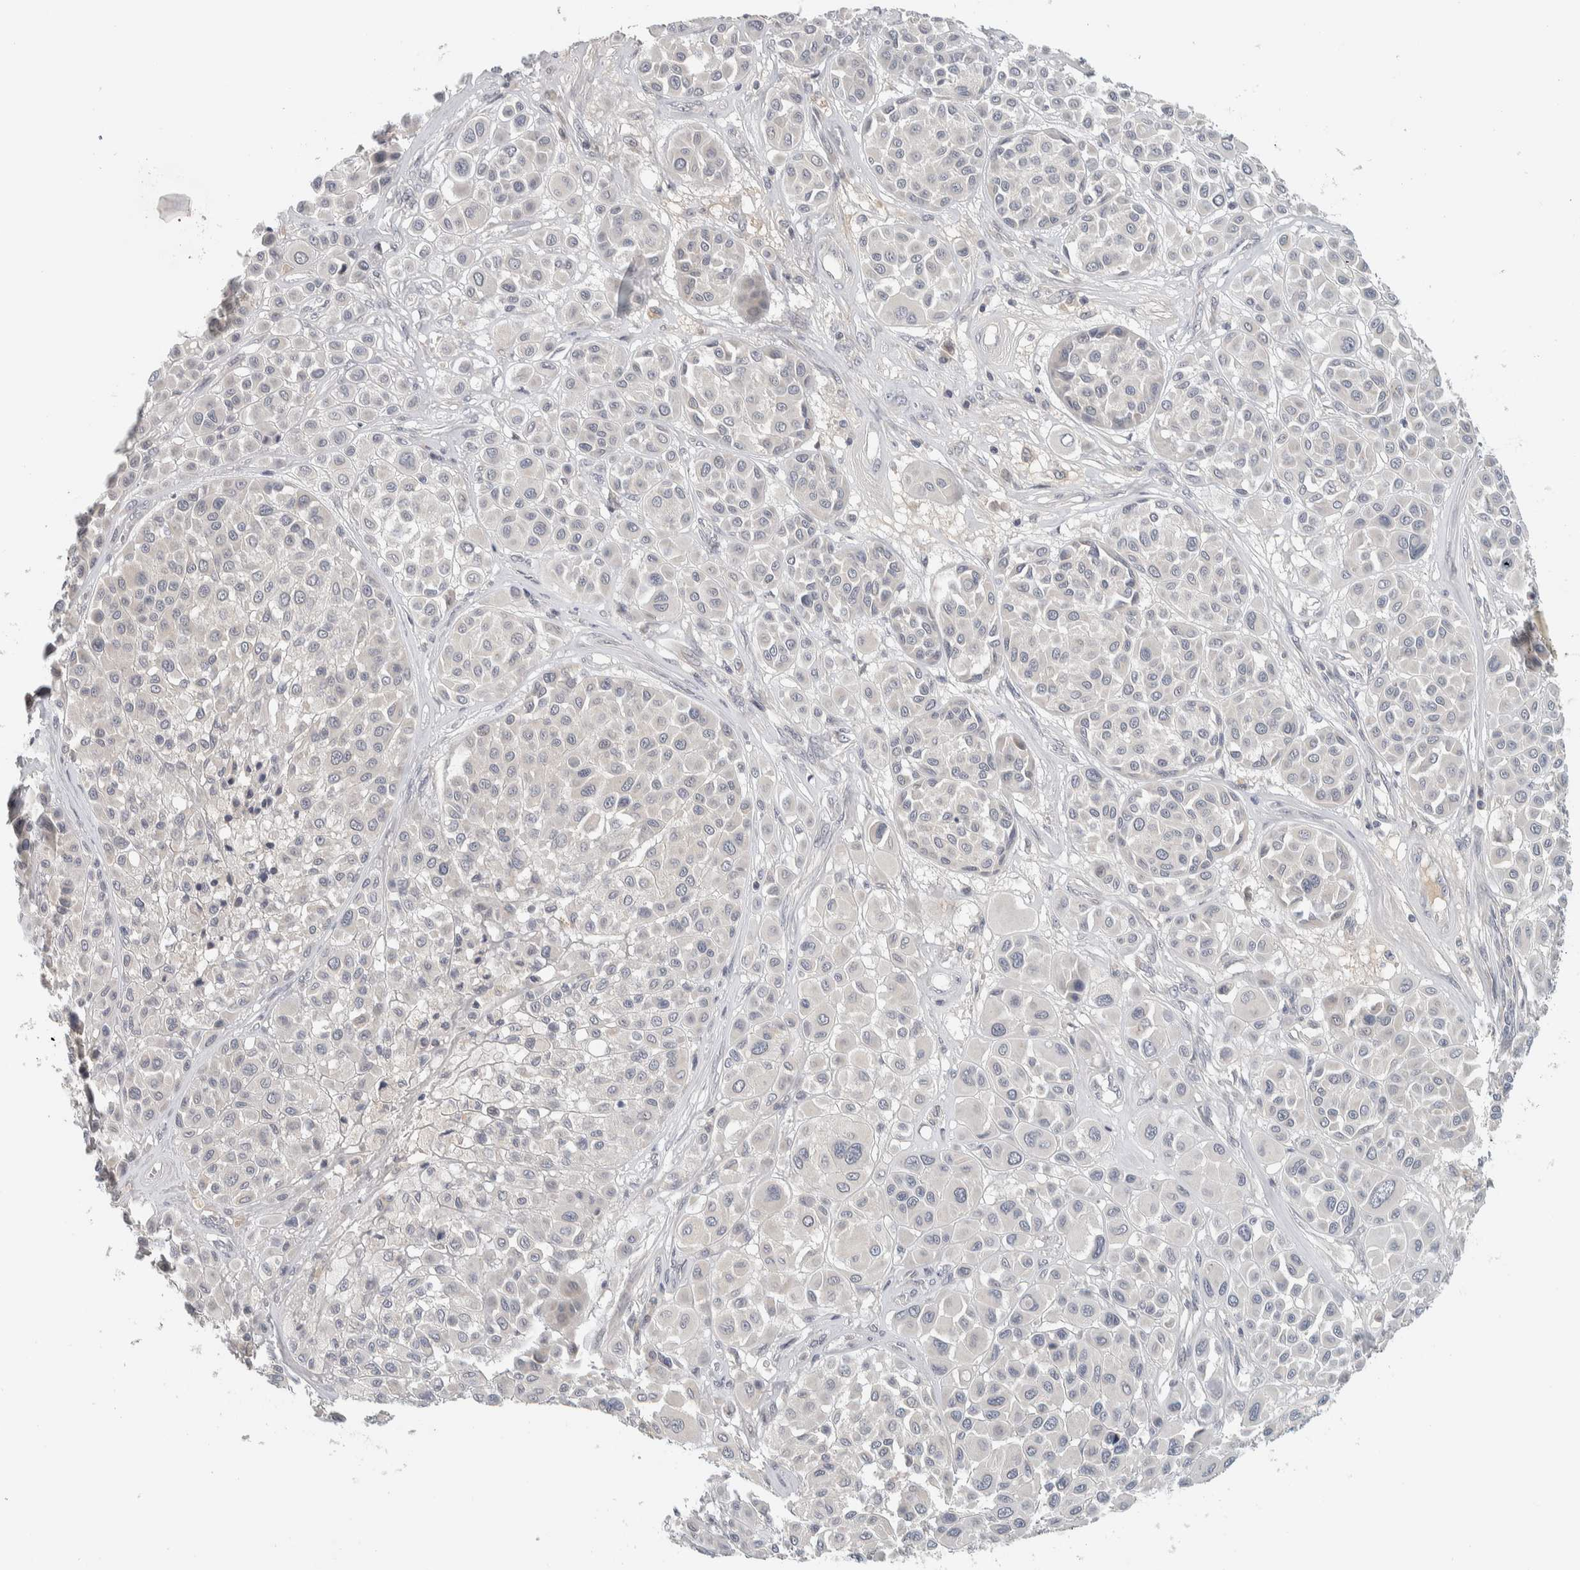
{"staining": {"intensity": "negative", "quantity": "none", "location": "none"}, "tissue": "melanoma", "cell_type": "Tumor cells", "image_type": "cancer", "snomed": [{"axis": "morphology", "description": "Malignant melanoma, Metastatic site"}, {"axis": "topography", "description": "Soft tissue"}], "caption": "Immunohistochemistry histopathology image of neoplastic tissue: melanoma stained with DAB (3,3'-diaminobenzidine) shows no significant protein expression in tumor cells.", "gene": "AFP", "patient": {"sex": "male", "age": 41}}